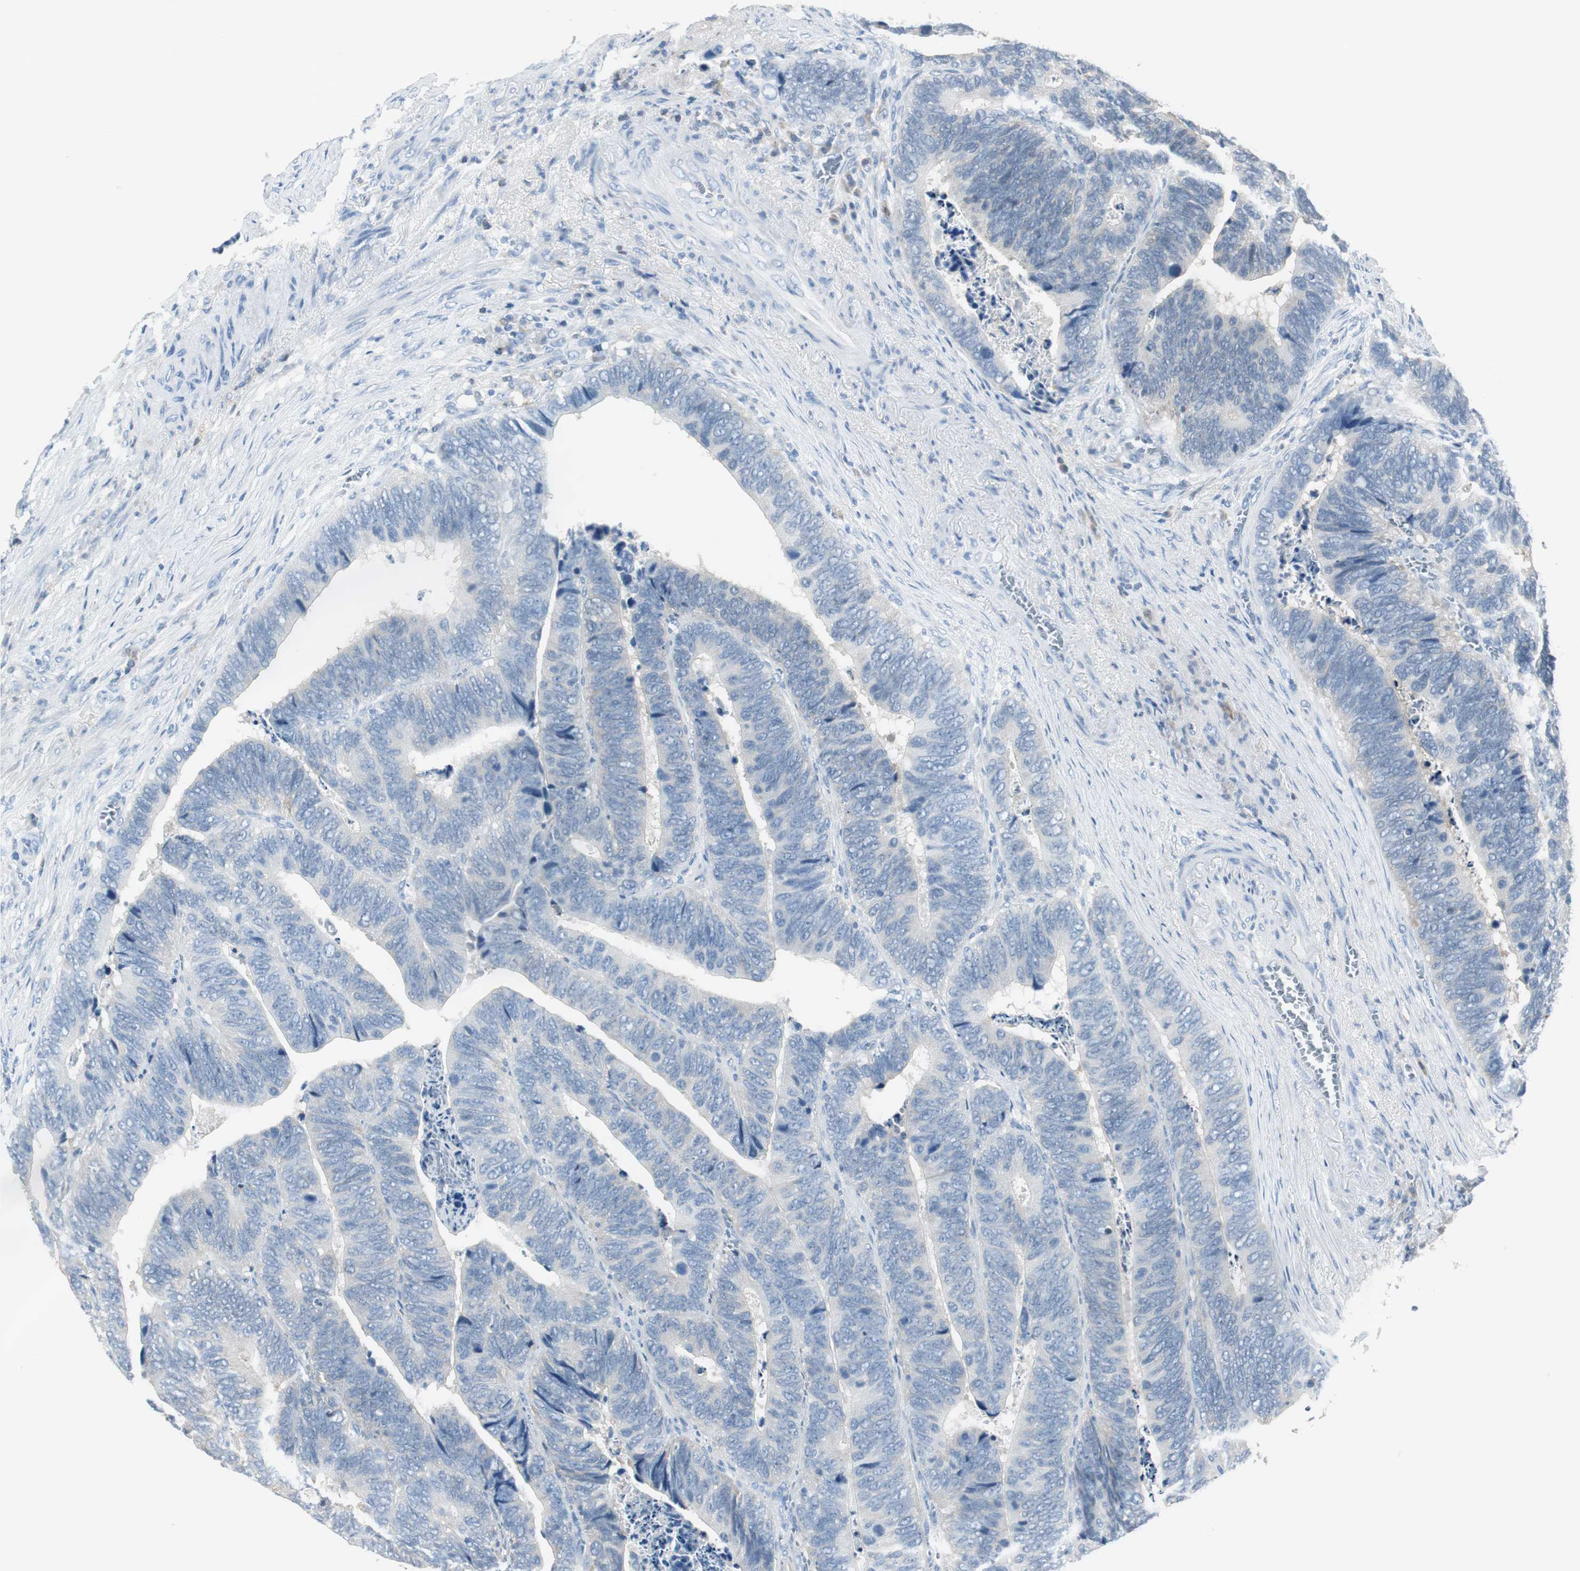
{"staining": {"intensity": "negative", "quantity": "none", "location": "none"}, "tissue": "colorectal cancer", "cell_type": "Tumor cells", "image_type": "cancer", "snomed": [{"axis": "morphology", "description": "Adenocarcinoma, NOS"}, {"axis": "topography", "description": "Colon"}], "caption": "DAB (3,3'-diaminobenzidine) immunohistochemical staining of colorectal cancer (adenocarcinoma) exhibits no significant expression in tumor cells. (IHC, brightfield microscopy, high magnification).", "gene": "FBP1", "patient": {"sex": "male", "age": 72}}